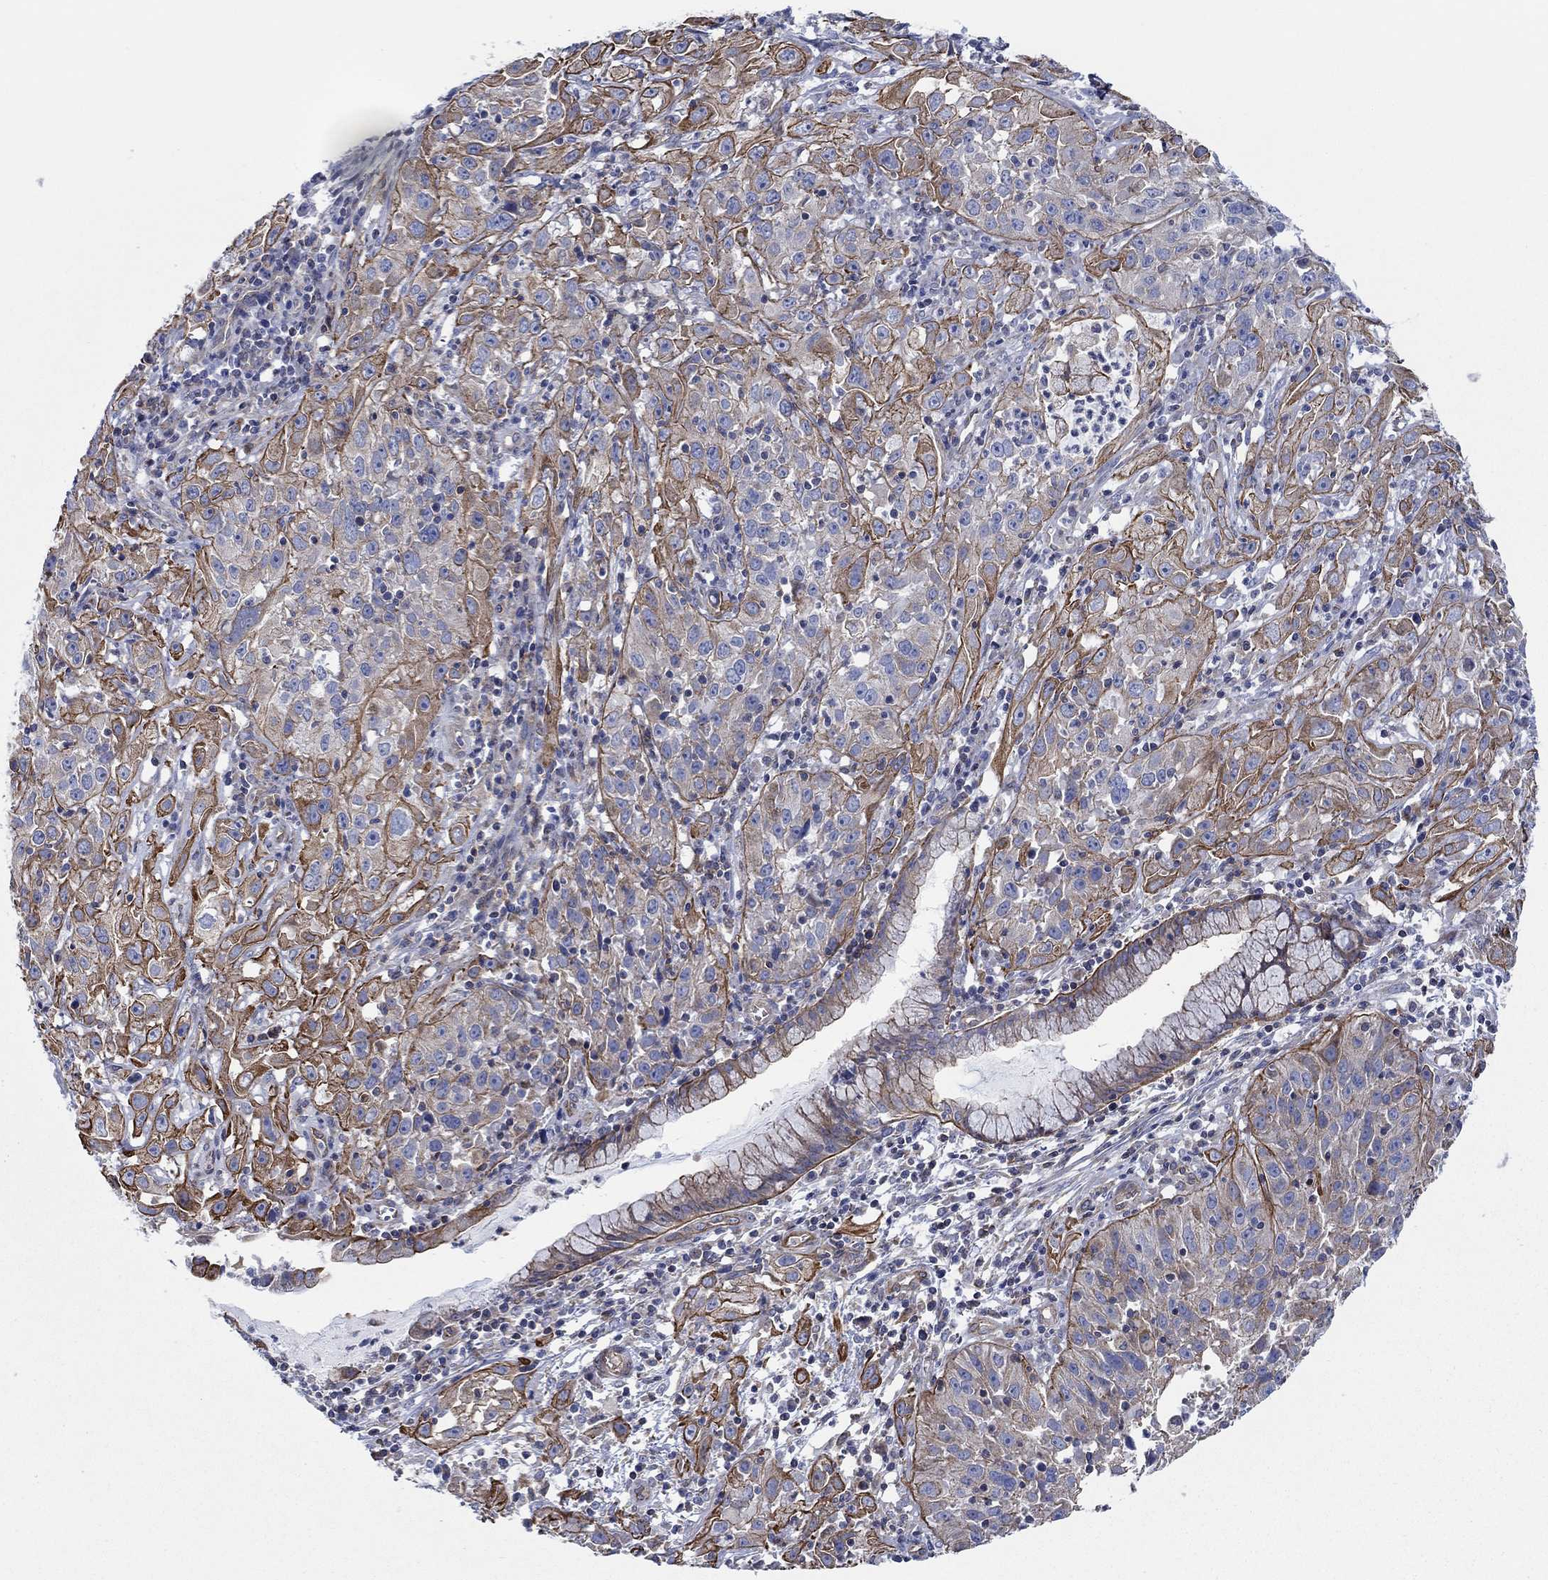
{"staining": {"intensity": "strong", "quantity": "25%-75%", "location": "cytoplasmic/membranous"}, "tissue": "cervical cancer", "cell_type": "Tumor cells", "image_type": "cancer", "snomed": [{"axis": "morphology", "description": "Squamous cell carcinoma, NOS"}, {"axis": "topography", "description": "Cervix"}], "caption": "Cervical cancer tissue reveals strong cytoplasmic/membranous positivity in approximately 25%-75% of tumor cells", "gene": "FMN1", "patient": {"sex": "female", "age": 32}}